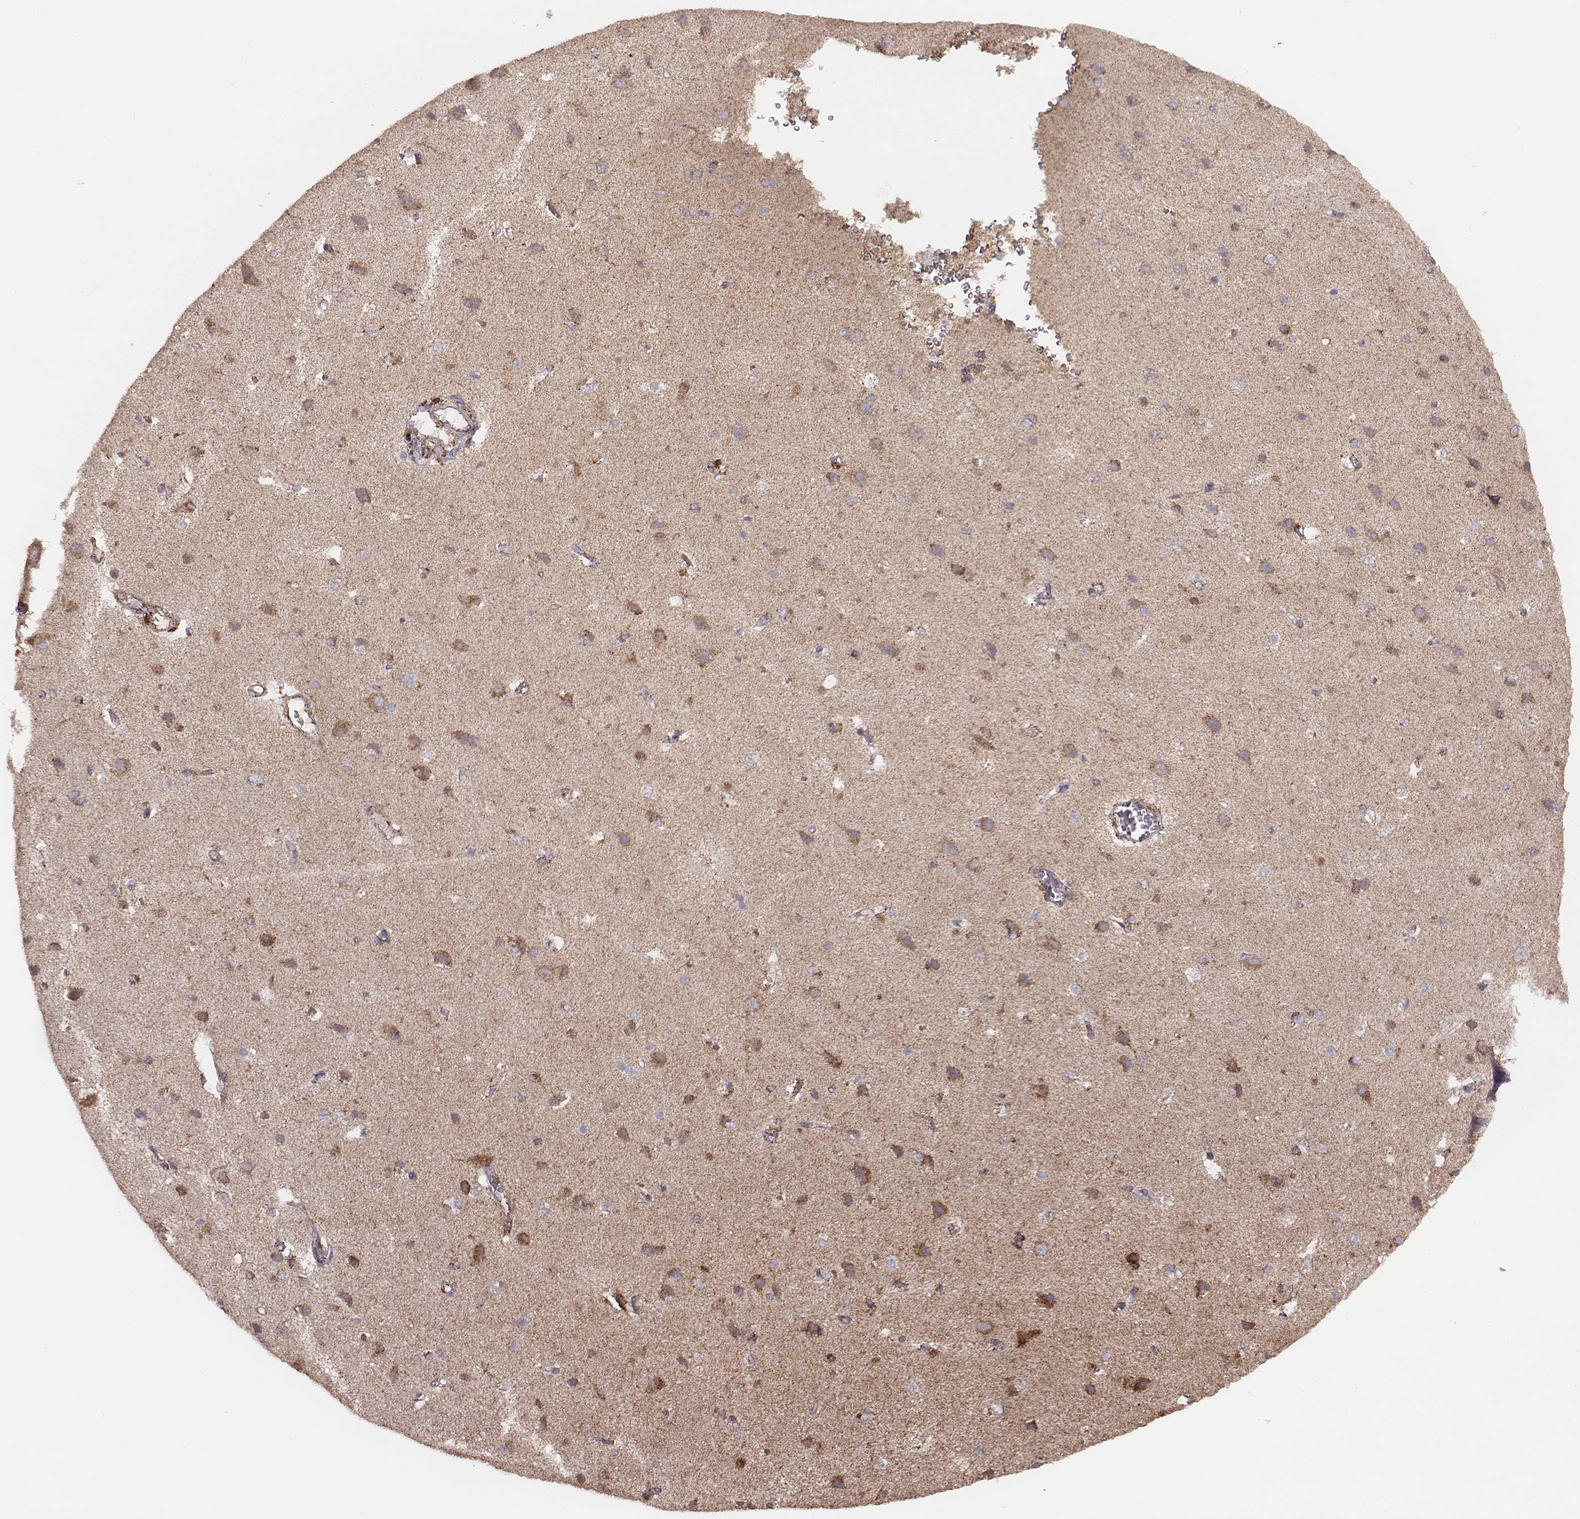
{"staining": {"intensity": "strong", "quantity": ">75%", "location": "cytoplasmic/membranous"}, "tissue": "cerebral cortex", "cell_type": "Endothelial cells", "image_type": "normal", "snomed": [{"axis": "morphology", "description": "Normal tissue, NOS"}, {"axis": "topography", "description": "Cerebral cortex"}], "caption": "Immunohistochemical staining of normal human cerebral cortex displays >75% levels of strong cytoplasmic/membranous protein expression in about >75% of endothelial cells.", "gene": "TUFM", "patient": {"sex": "male", "age": 37}}